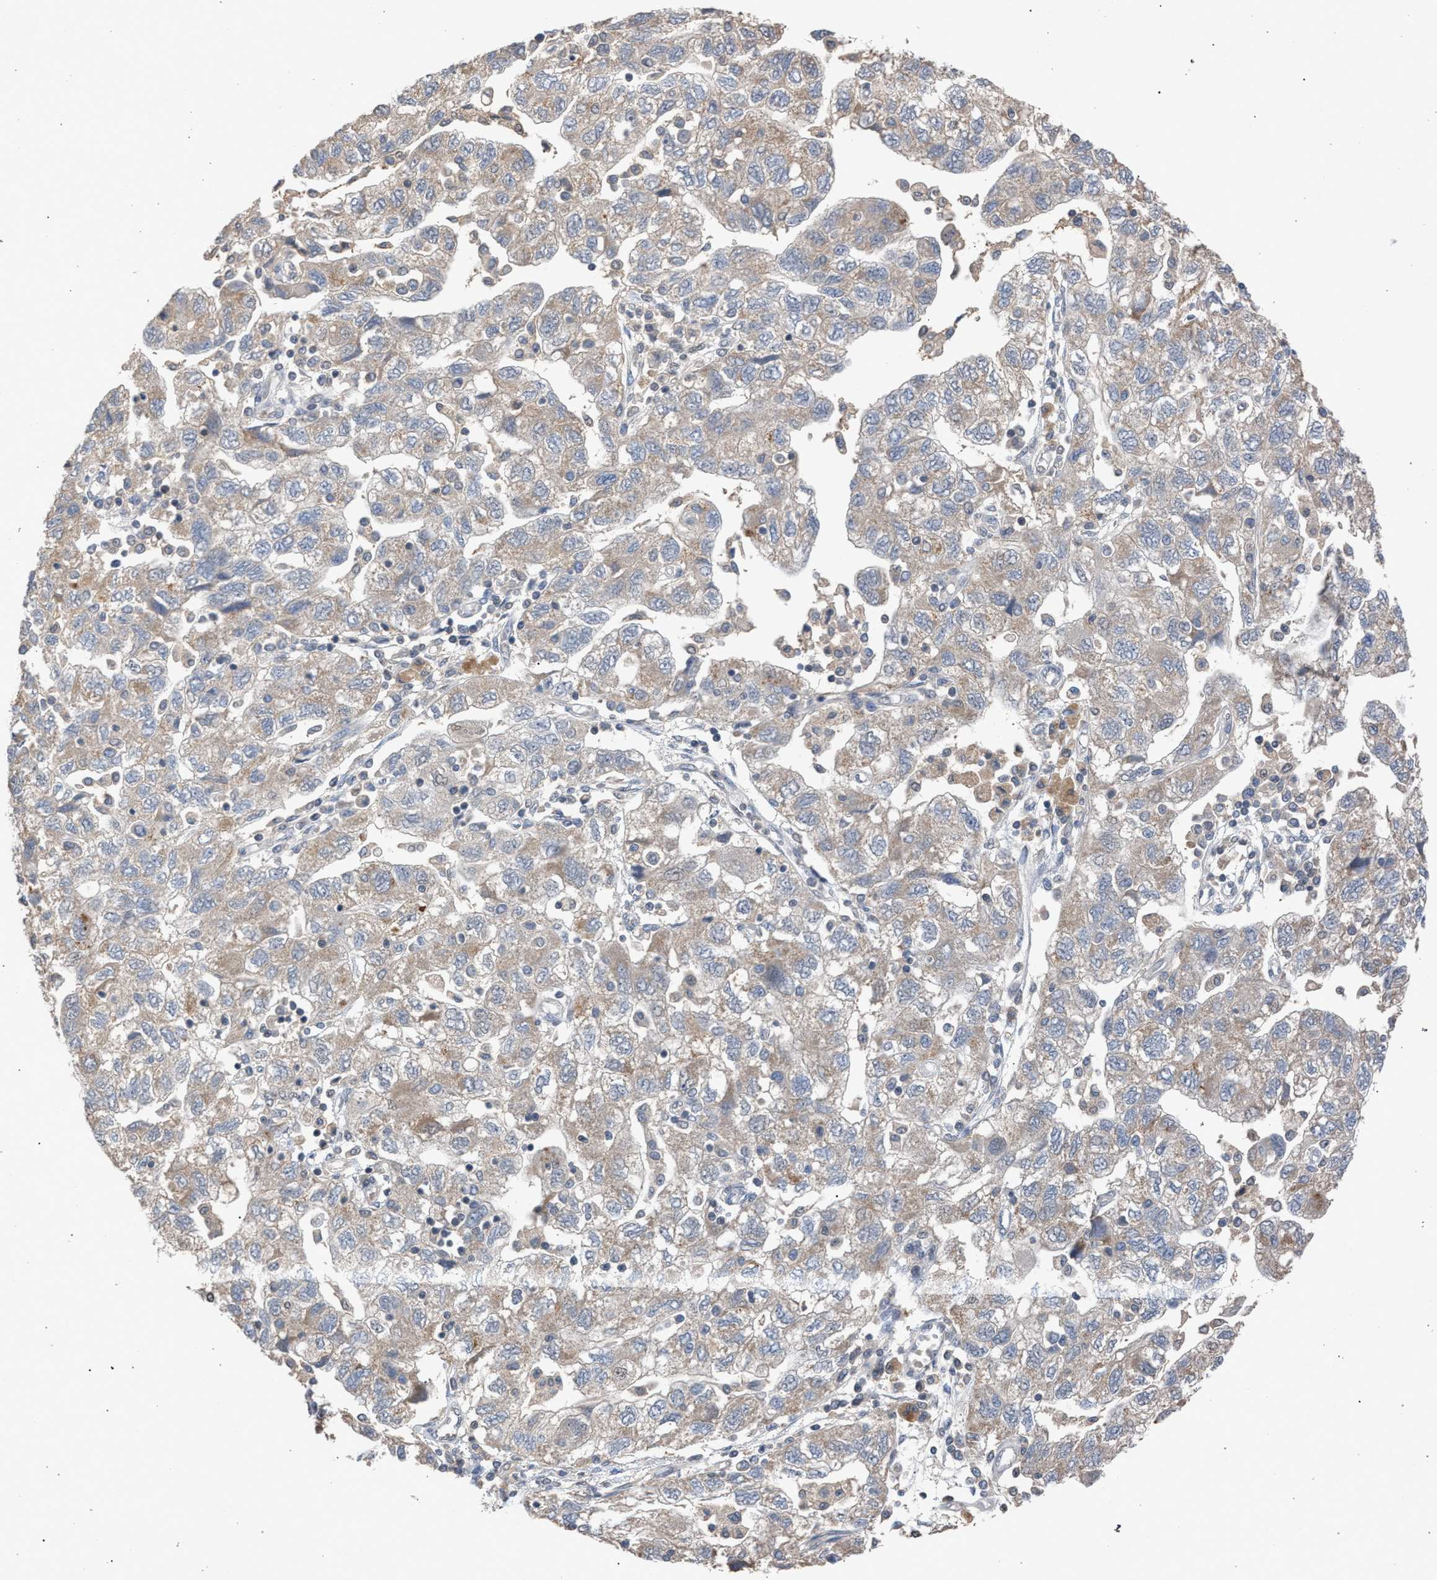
{"staining": {"intensity": "weak", "quantity": ">75%", "location": "cytoplasmic/membranous"}, "tissue": "ovarian cancer", "cell_type": "Tumor cells", "image_type": "cancer", "snomed": [{"axis": "morphology", "description": "Carcinoma, NOS"}, {"axis": "morphology", "description": "Cystadenocarcinoma, serous, NOS"}, {"axis": "topography", "description": "Ovary"}], "caption": "The histopathology image exhibits immunohistochemical staining of ovarian cancer (serous cystadenocarcinoma). There is weak cytoplasmic/membranous expression is appreciated in about >75% of tumor cells. The protein is shown in brown color, while the nuclei are stained blue.", "gene": "TECPR1", "patient": {"sex": "female", "age": 69}}